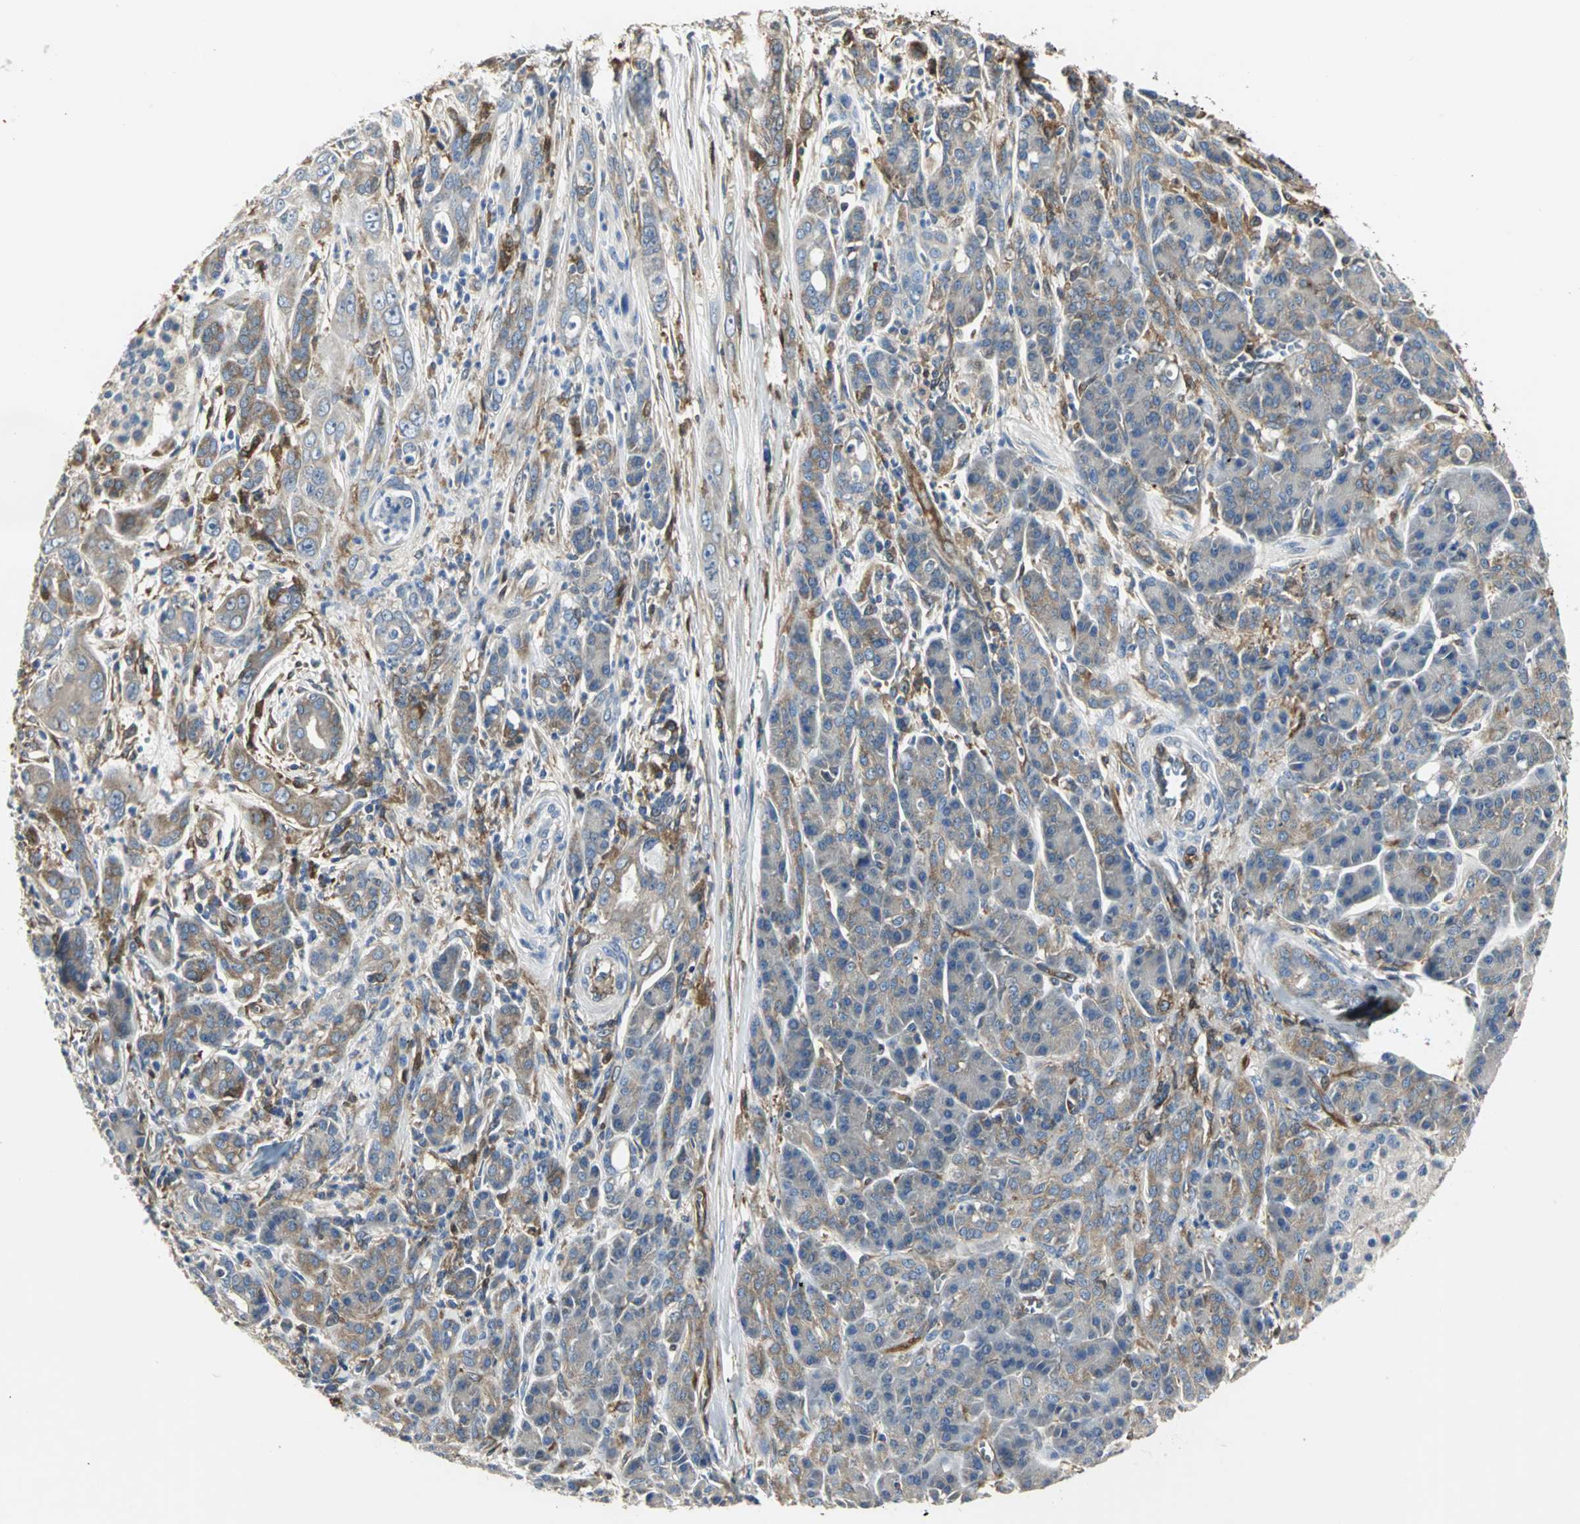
{"staining": {"intensity": "moderate", "quantity": ">75%", "location": "cytoplasmic/membranous"}, "tissue": "pancreatic cancer", "cell_type": "Tumor cells", "image_type": "cancer", "snomed": [{"axis": "morphology", "description": "Adenocarcinoma, NOS"}, {"axis": "topography", "description": "Pancreas"}], "caption": "The micrograph displays staining of pancreatic adenocarcinoma, revealing moderate cytoplasmic/membranous protein staining (brown color) within tumor cells. (Stains: DAB (3,3'-diaminobenzidine) in brown, nuclei in blue, Microscopy: brightfield microscopy at high magnification).", "gene": "CHRNB1", "patient": {"sex": "male", "age": 59}}